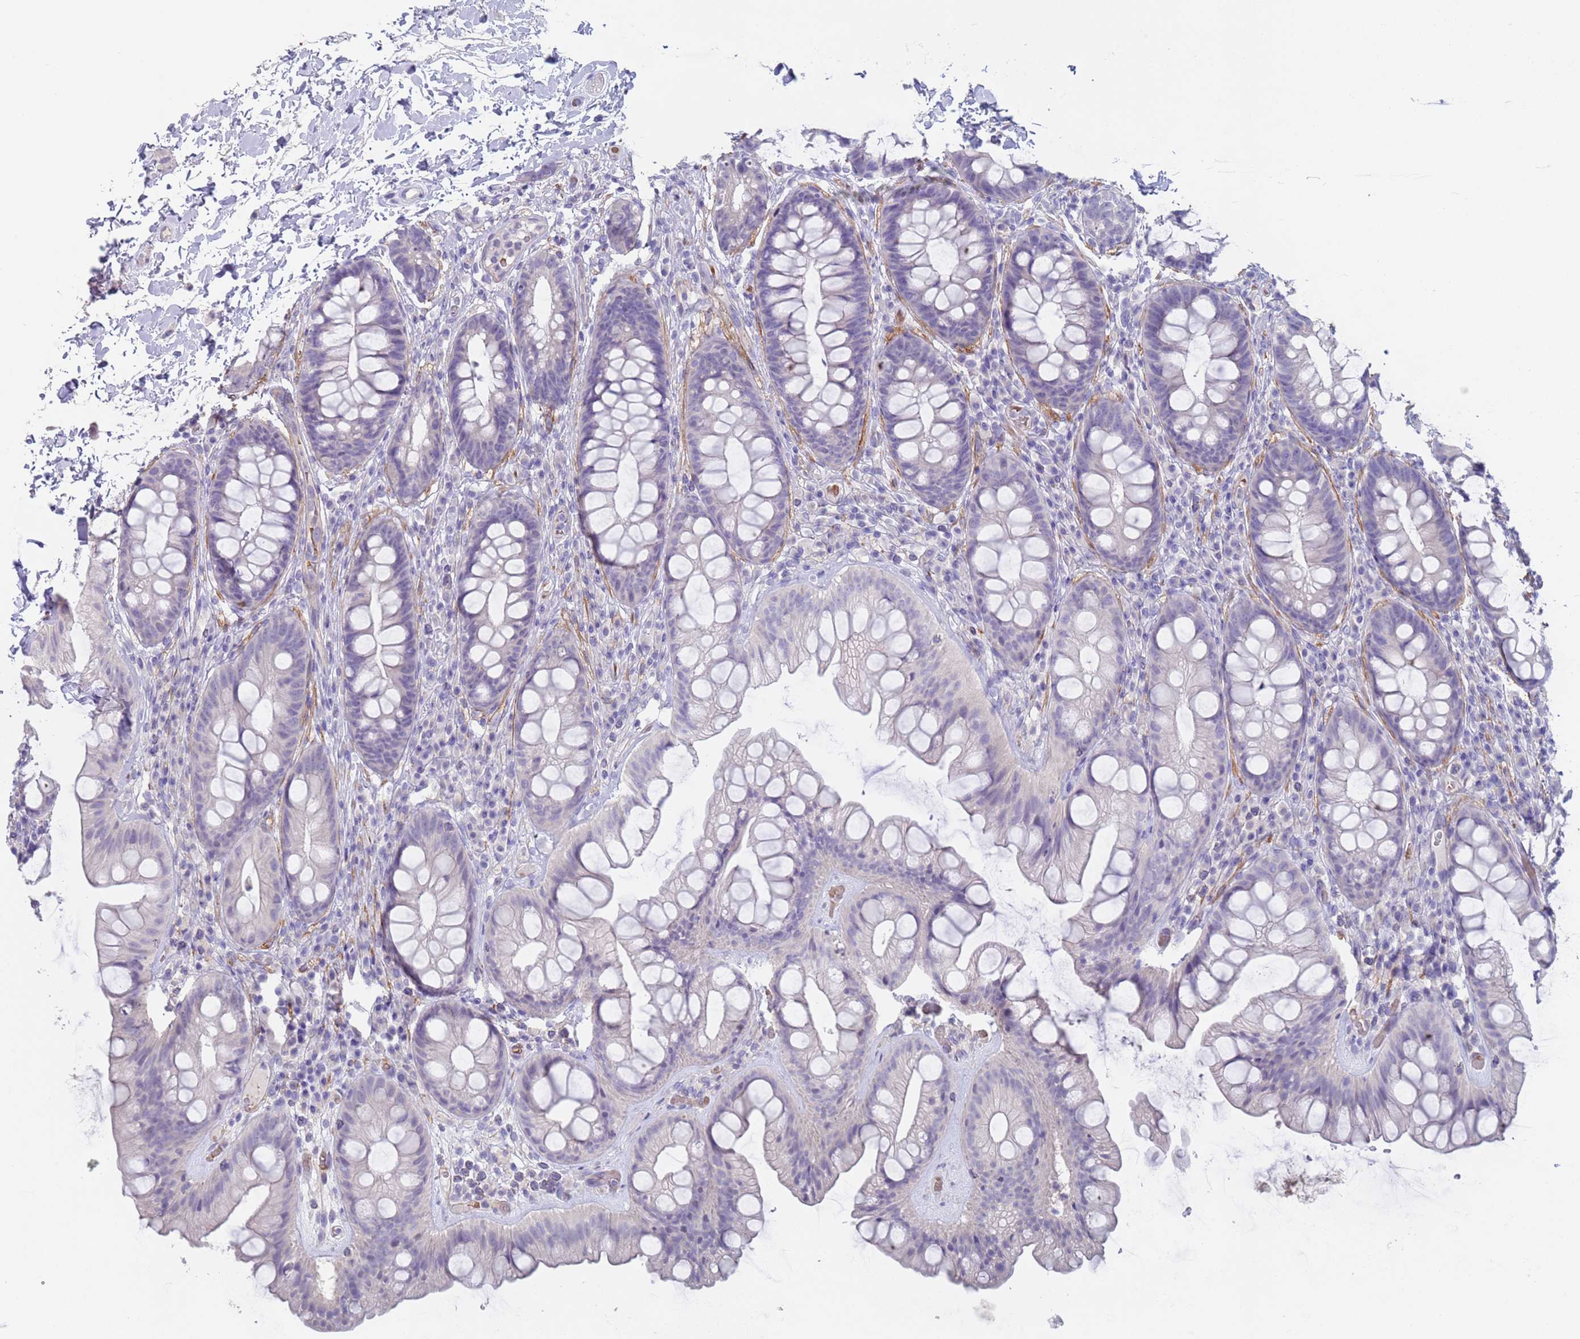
{"staining": {"intensity": "negative", "quantity": "none", "location": "none"}, "tissue": "rectum", "cell_type": "Glandular cells", "image_type": "normal", "snomed": [{"axis": "morphology", "description": "Normal tissue, NOS"}, {"axis": "topography", "description": "Rectum"}], "caption": "Image shows no protein expression in glandular cells of normal rectum. The staining is performed using DAB (3,3'-diaminobenzidine) brown chromogen with nuclei counter-stained in using hematoxylin.", "gene": "KBTBD3", "patient": {"sex": "male", "age": 74}}